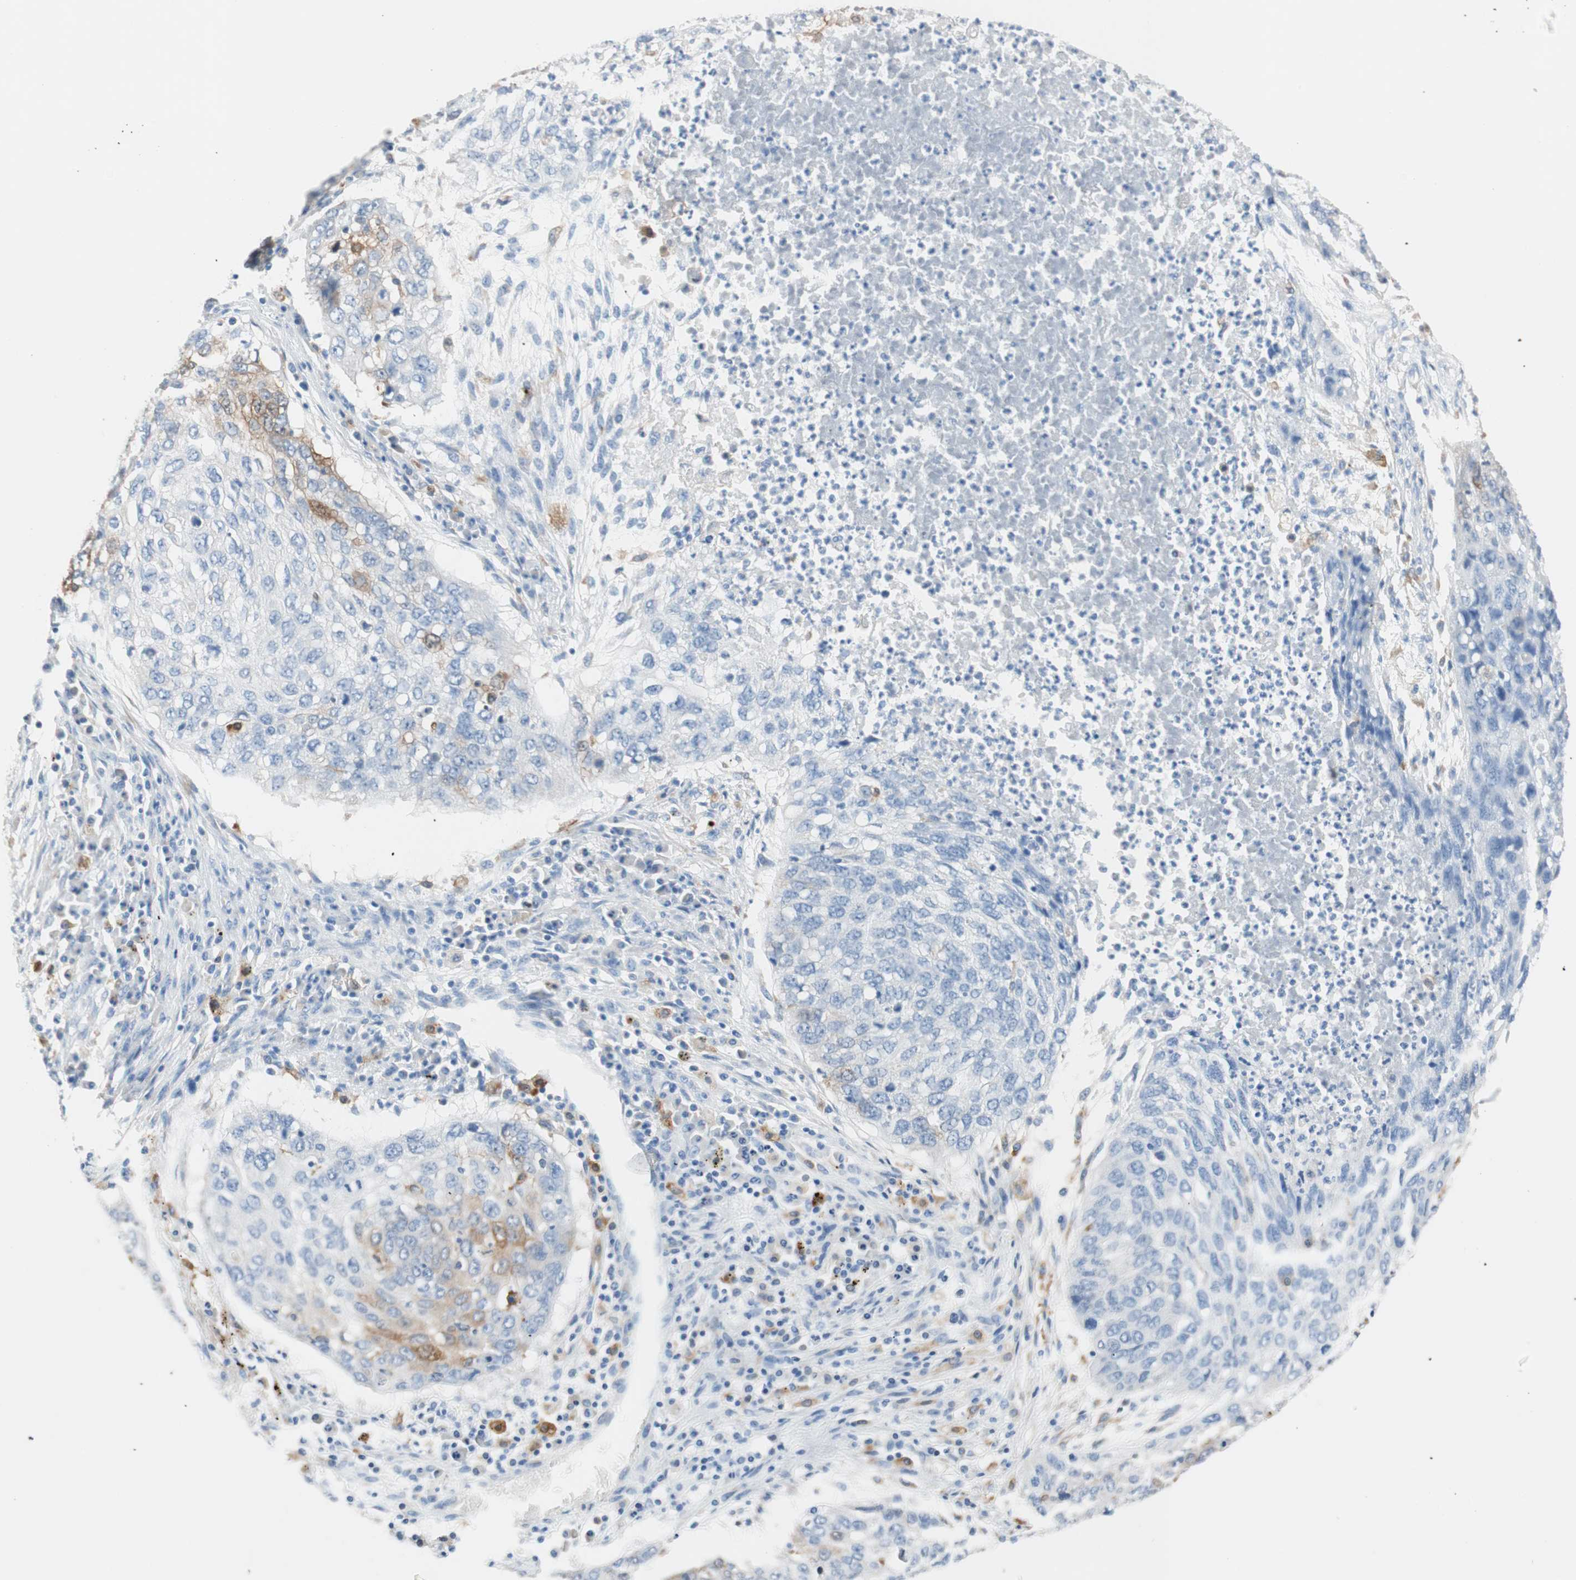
{"staining": {"intensity": "weak", "quantity": "<25%", "location": "cytoplasmic/membranous"}, "tissue": "lung cancer", "cell_type": "Tumor cells", "image_type": "cancer", "snomed": [{"axis": "morphology", "description": "Squamous cell carcinoma, NOS"}, {"axis": "topography", "description": "Lung"}], "caption": "The photomicrograph demonstrates no significant staining in tumor cells of lung squamous cell carcinoma.", "gene": "GLUL", "patient": {"sex": "female", "age": 63}}